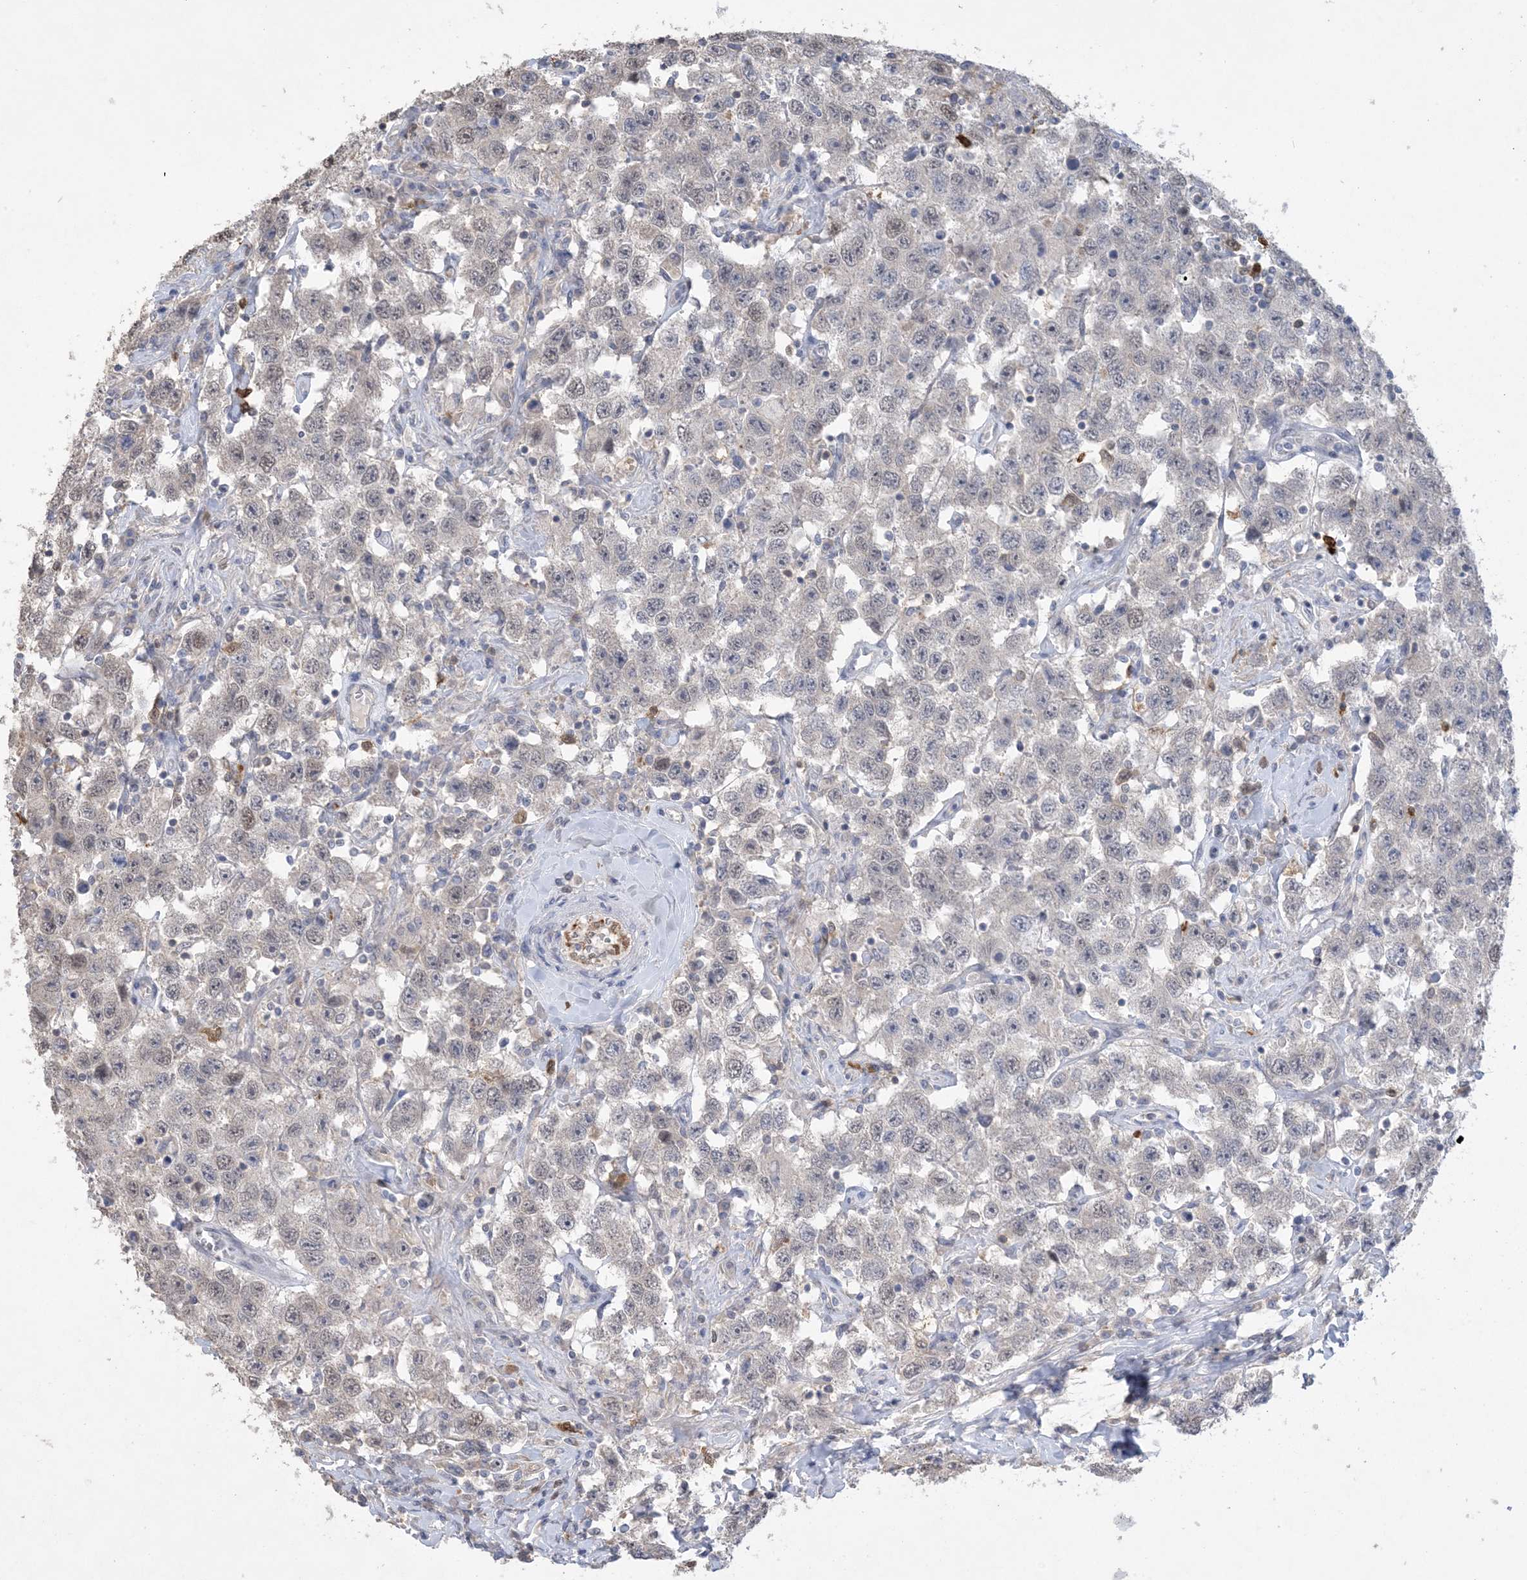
{"staining": {"intensity": "negative", "quantity": "none", "location": "none"}, "tissue": "testis cancer", "cell_type": "Tumor cells", "image_type": "cancer", "snomed": [{"axis": "morphology", "description": "Seminoma, NOS"}, {"axis": "topography", "description": "Testis"}], "caption": "Protein analysis of testis cancer displays no significant expression in tumor cells.", "gene": "HMGCS1", "patient": {"sex": "male", "age": 41}}